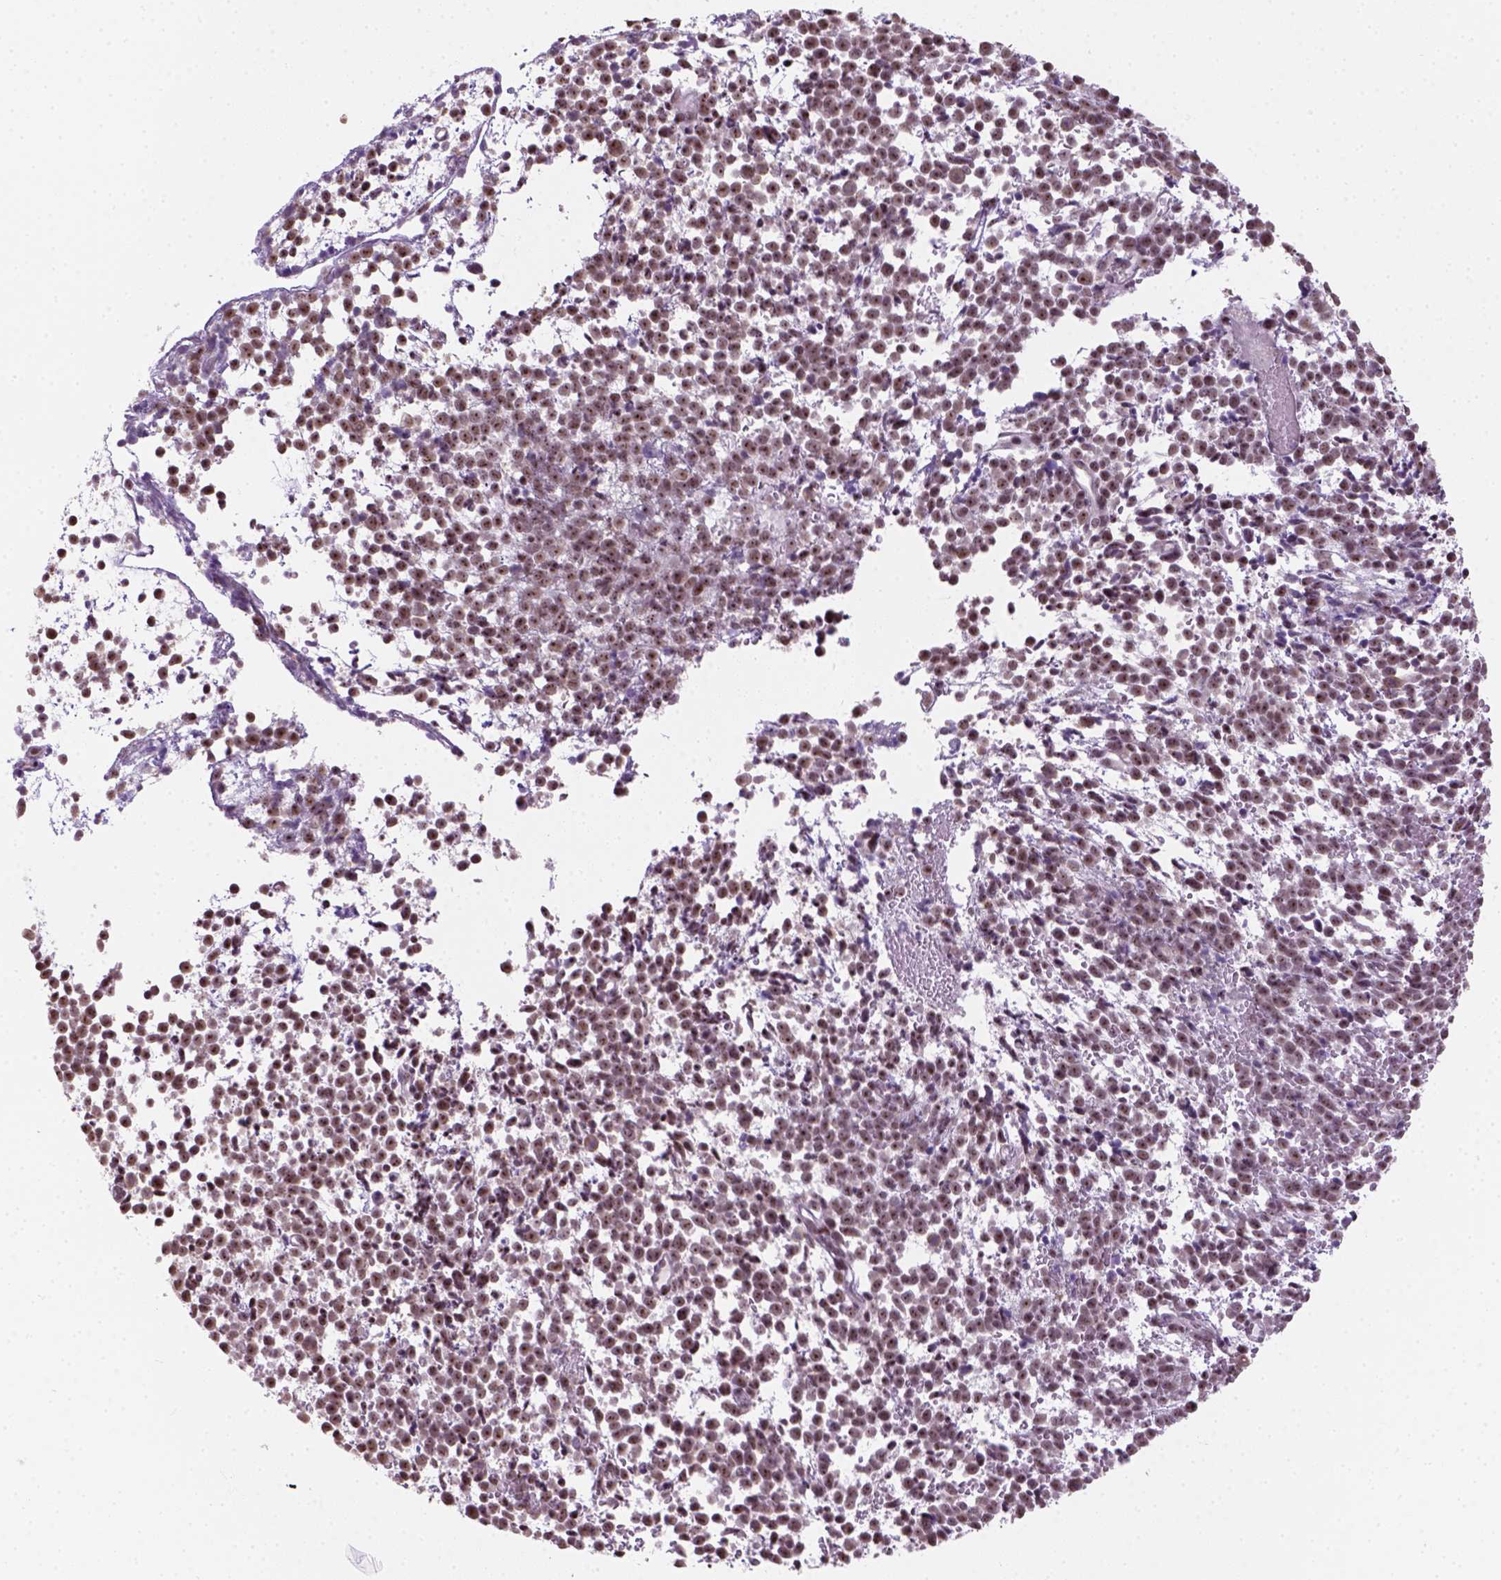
{"staining": {"intensity": "moderate", "quantity": ">75%", "location": "nuclear"}, "tissue": "melanoma", "cell_type": "Tumor cells", "image_type": "cancer", "snomed": [{"axis": "morphology", "description": "Malignant melanoma, NOS"}, {"axis": "topography", "description": "Skin"}], "caption": "Immunohistochemical staining of melanoma reveals moderate nuclear protein staining in about >75% of tumor cells. The protein of interest is shown in brown color, while the nuclei are stained blue.", "gene": "DDX50", "patient": {"sex": "female", "age": 70}}